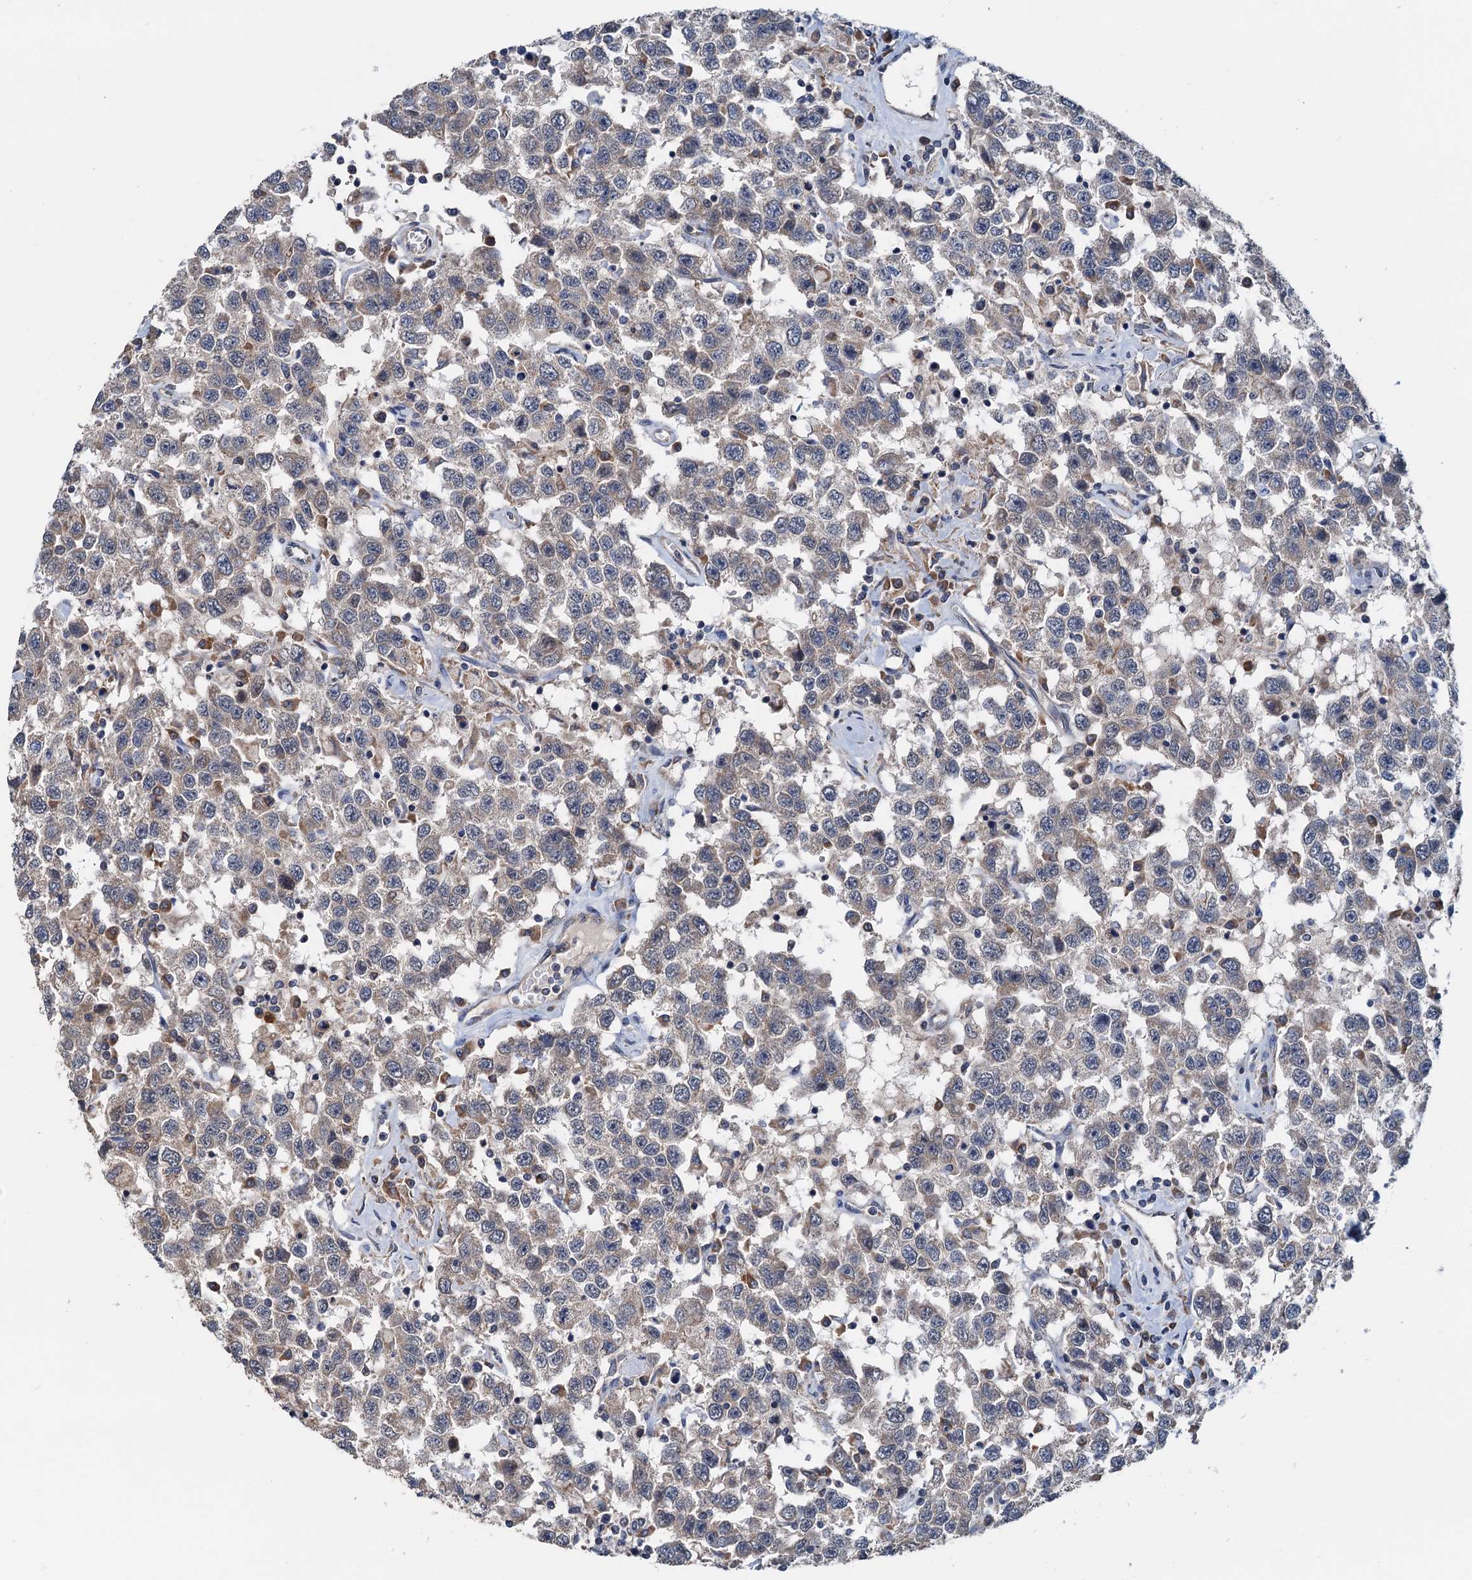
{"staining": {"intensity": "weak", "quantity": "25%-75%", "location": "cytoplasmic/membranous"}, "tissue": "testis cancer", "cell_type": "Tumor cells", "image_type": "cancer", "snomed": [{"axis": "morphology", "description": "Seminoma, NOS"}, {"axis": "topography", "description": "Testis"}], "caption": "A histopathology image of seminoma (testis) stained for a protein shows weak cytoplasmic/membranous brown staining in tumor cells.", "gene": "ELAC1", "patient": {"sex": "male", "age": 41}}